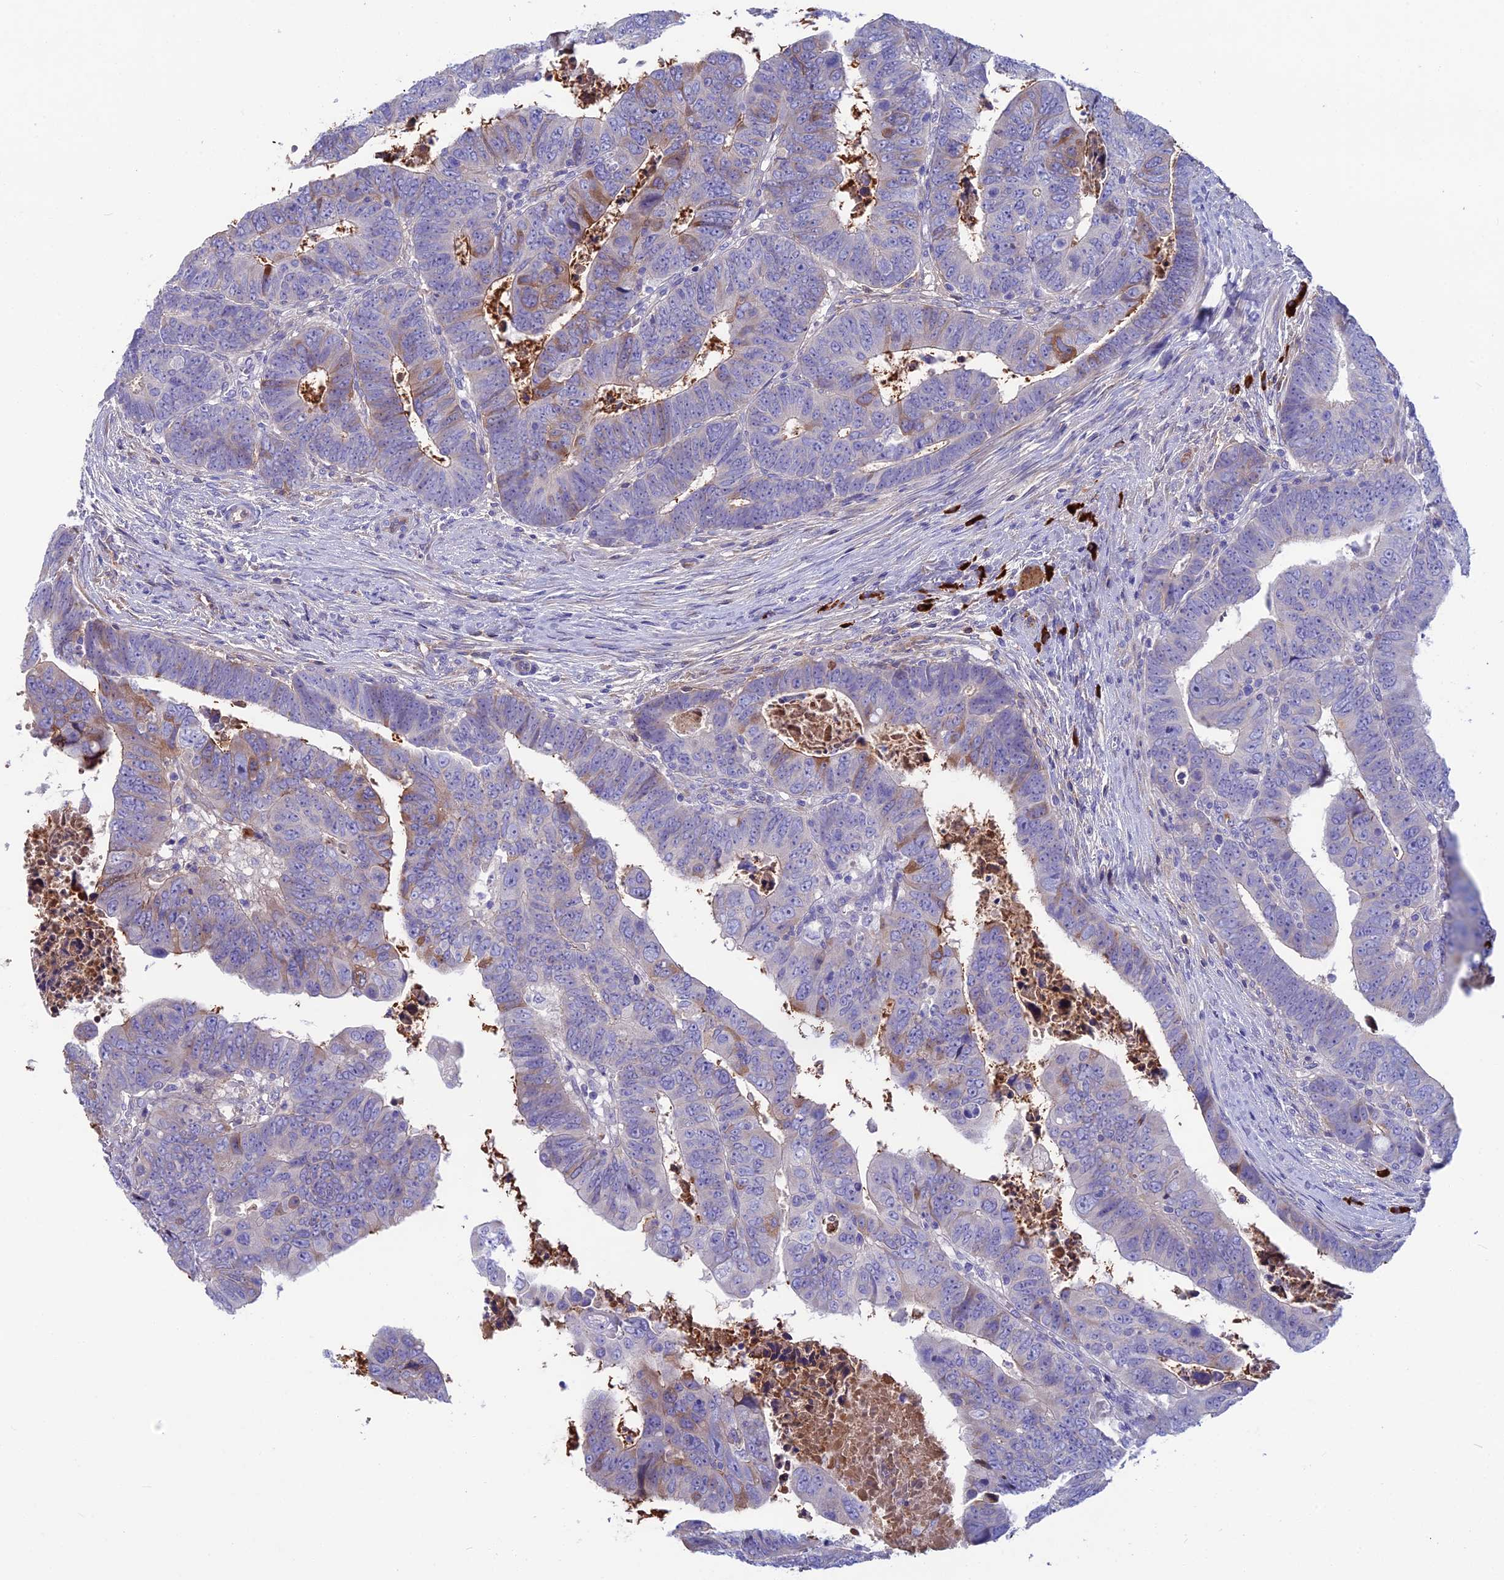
{"staining": {"intensity": "weak", "quantity": "<25%", "location": "cytoplasmic/membranous"}, "tissue": "colorectal cancer", "cell_type": "Tumor cells", "image_type": "cancer", "snomed": [{"axis": "morphology", "description": "Normal tissue, NOS"}, {"axis": "morphology", "description": "Adenocarcinoma, NOS"}, {"axis": "topography", "description": "Rectum"}], "caption": "This is a photomicrograph of immunohistochemistry staining of colorectal cancer (adenocarcinoma), which shows no staining in tumor cells.", "gene": "SNAP91", "patient": {"sex": "female", "age": 65}}